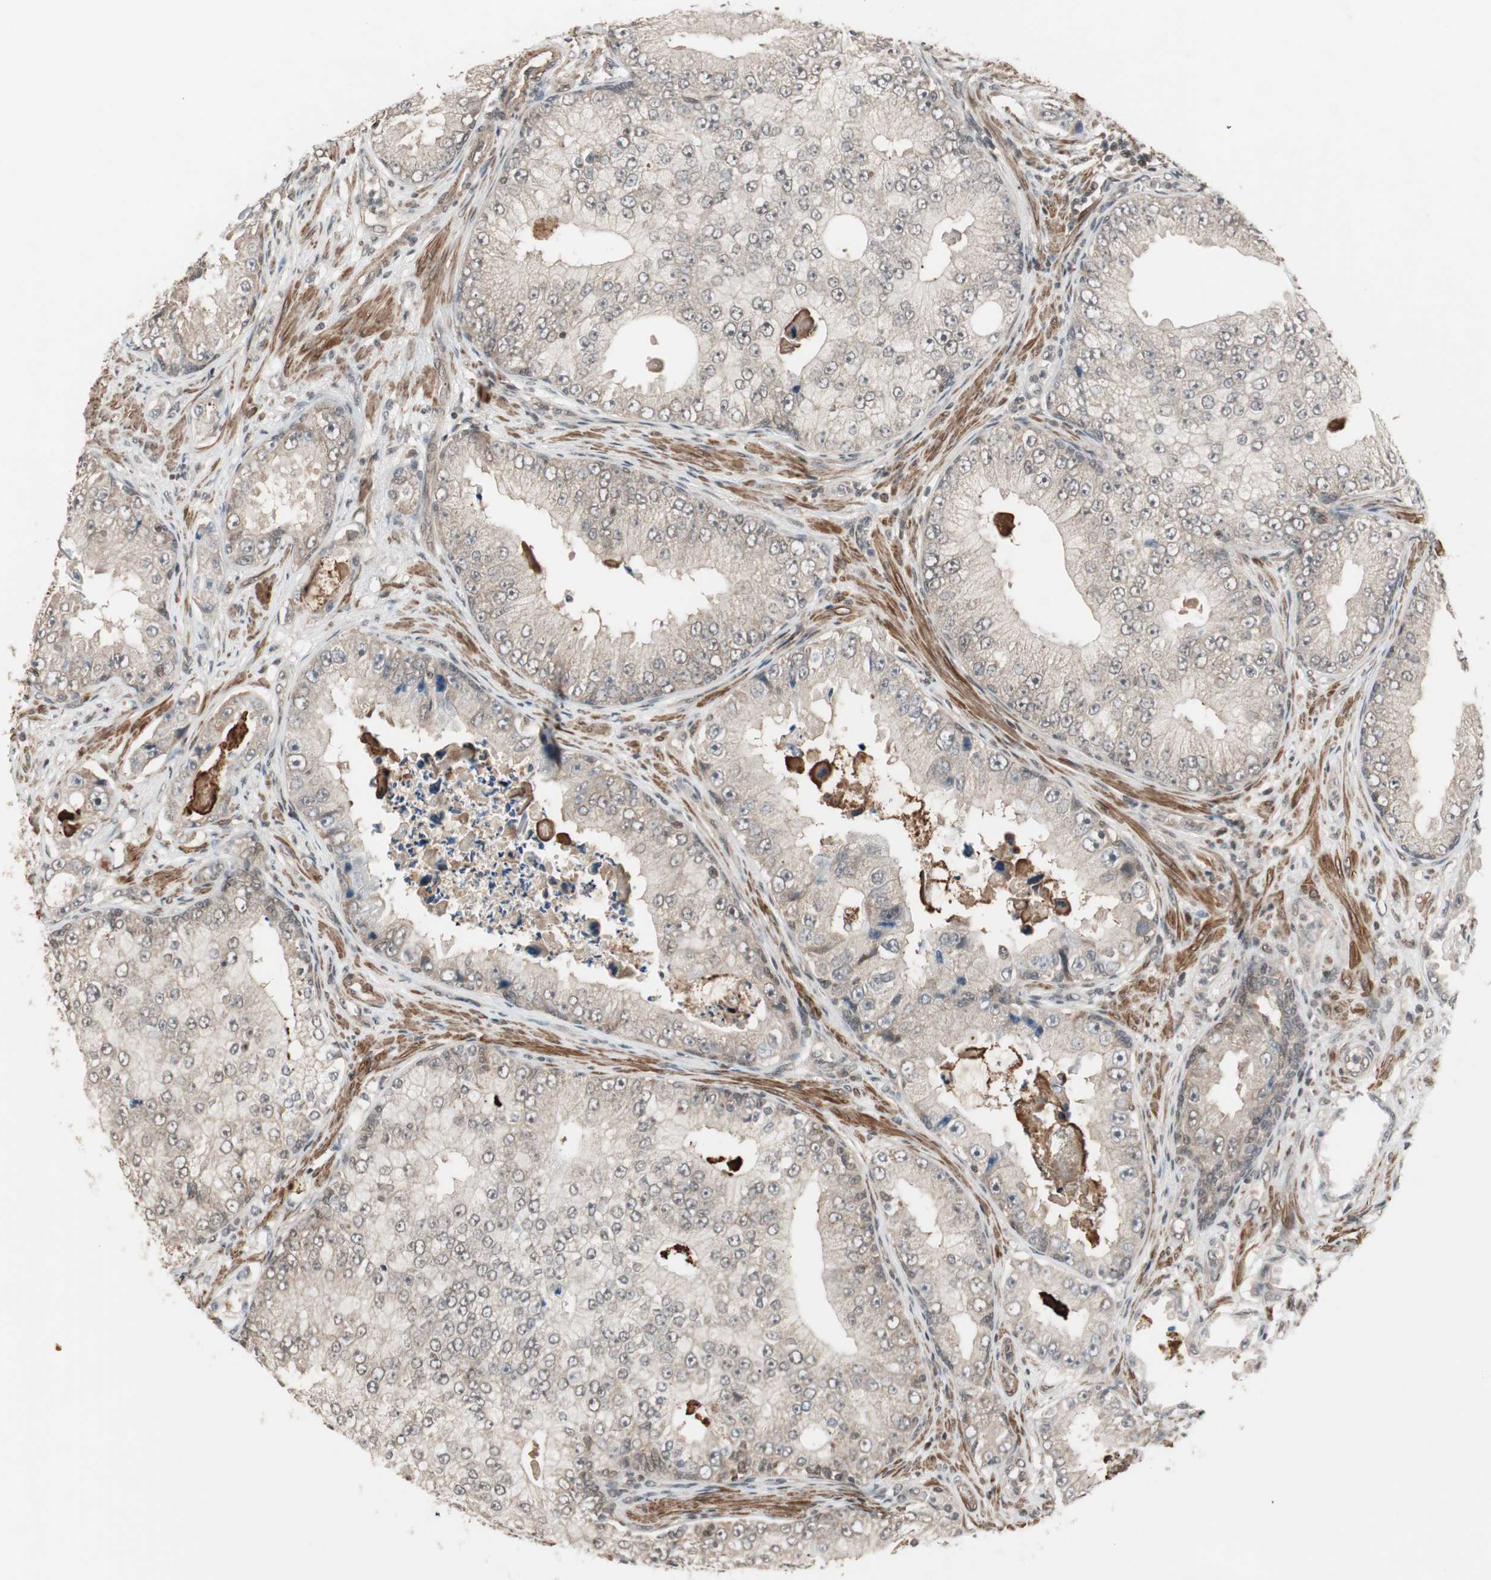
{"staining": {"intensity": "weak", "quantity": ">75%", "location": "cytoplasmic/membranous"}, "tissue": "prostate cancer", "cell_type": "Tumor cells", "image_type": "cancer", "snomed": [{"axis": "morphology", "description": "Adenocarcinoma, High grade"}, {"axis": "topography", "description": "Prostate"}], "caption": "Prostate high-grade adenocarcinoma was stained to show a protein in brown. There is low levels of weak cytoplasmic/membranous staining in about >75% of tumor cells.", "gene": "DRAP1", "patient": {"sex": "male", "age": 73}}